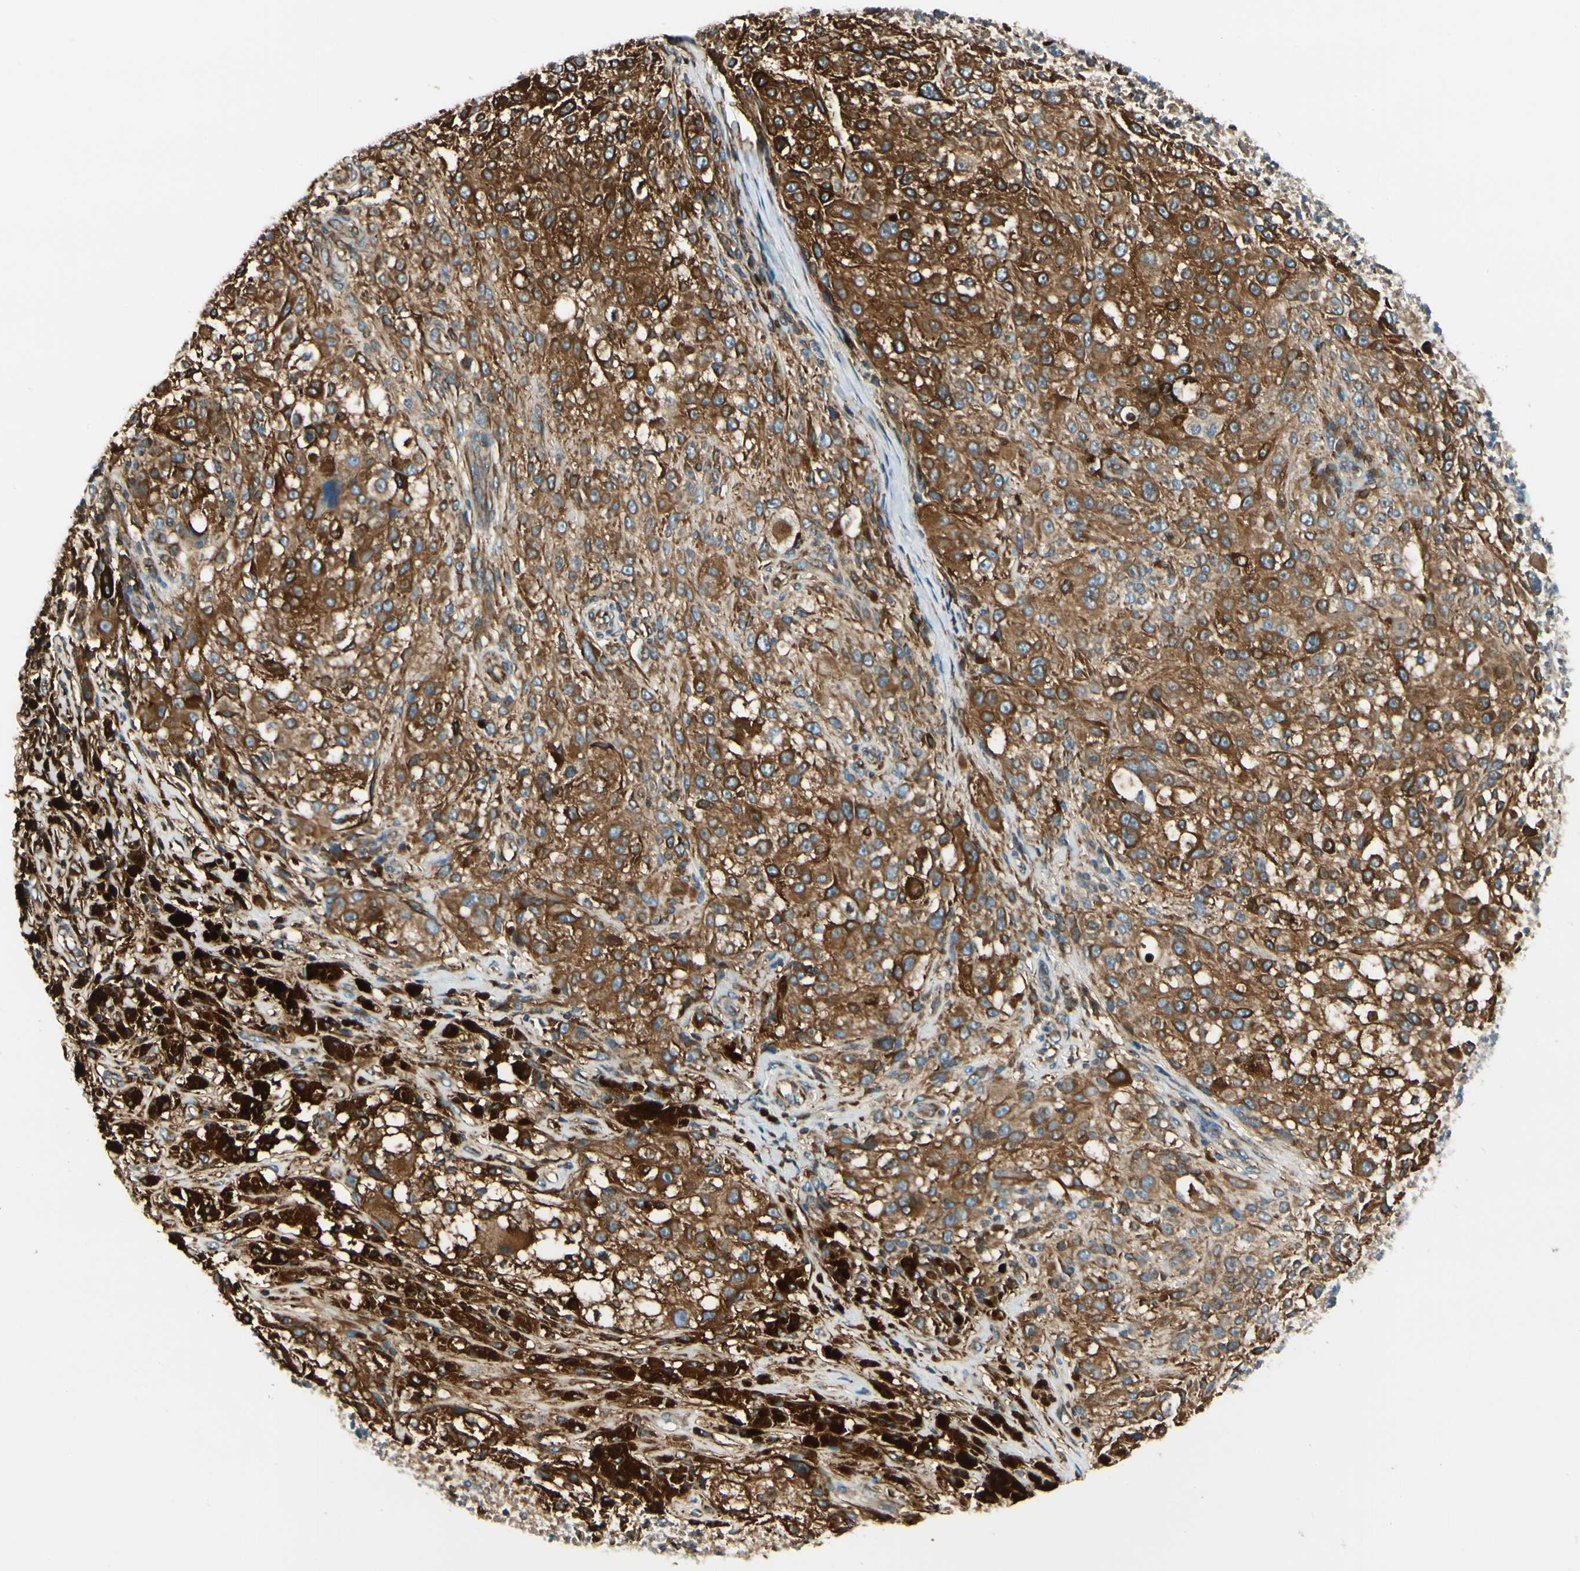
{"staining": {"intensity": "strong", "quantity": ">75%", "location": "cytoplasmic/membranous"}, "tissue": "melanoma", "cell_type": "Tumor cells", "image_type": "cancer", "snomed": [{"axis": "morphology", "description": "Necrosis, NOS"}, {"axis": "morphology", "description": "Malignant melanoma, NOS"}, {"axis": "topography", "description": "Skin"}], "caption": "Approximately >75% of tumor cells in human malignant melanoma demonstrate strong cytoplasmic/membranous protein positivity as visualized by brown immunohistochemical staining.", "gene": "FTH1", "patient": {"sex": "female", "age": 87}}